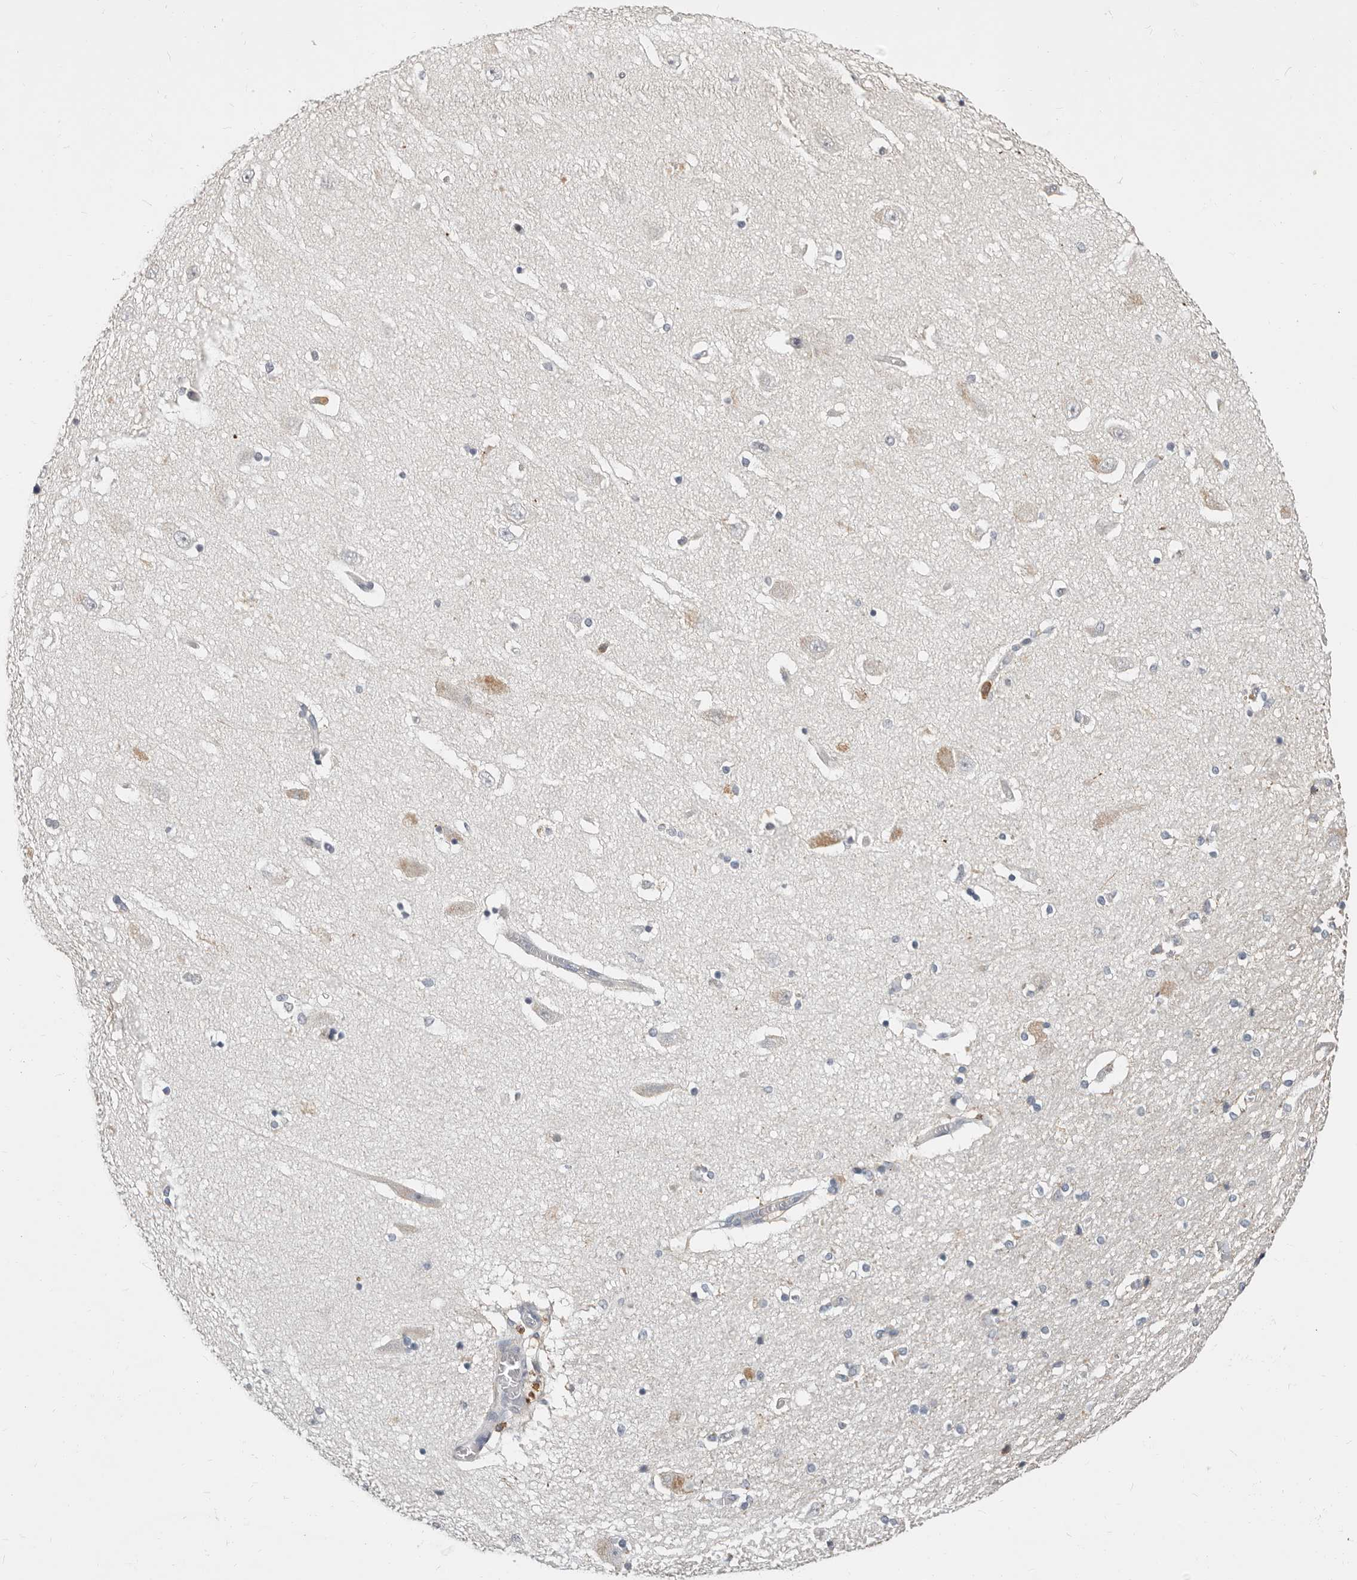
{"staining": {"intensity": "negative", "quantity": "none", "location": "none"}, "tissue": "hippocampus", "cell_type": "Glial cells", "image_type": "normal", "snomed": [{"axis": "morphology", "description": "Normal tissue, NOS"}, {"axis": "topography", "description": "Hippocampus"}], "caption": "Hippocampus stained for a protein using immunohistochemistry (IHC) demonstrates no expression glial cells.", "gene": "TMEM63B", "patient": {"sex": "female", "age": 54}}